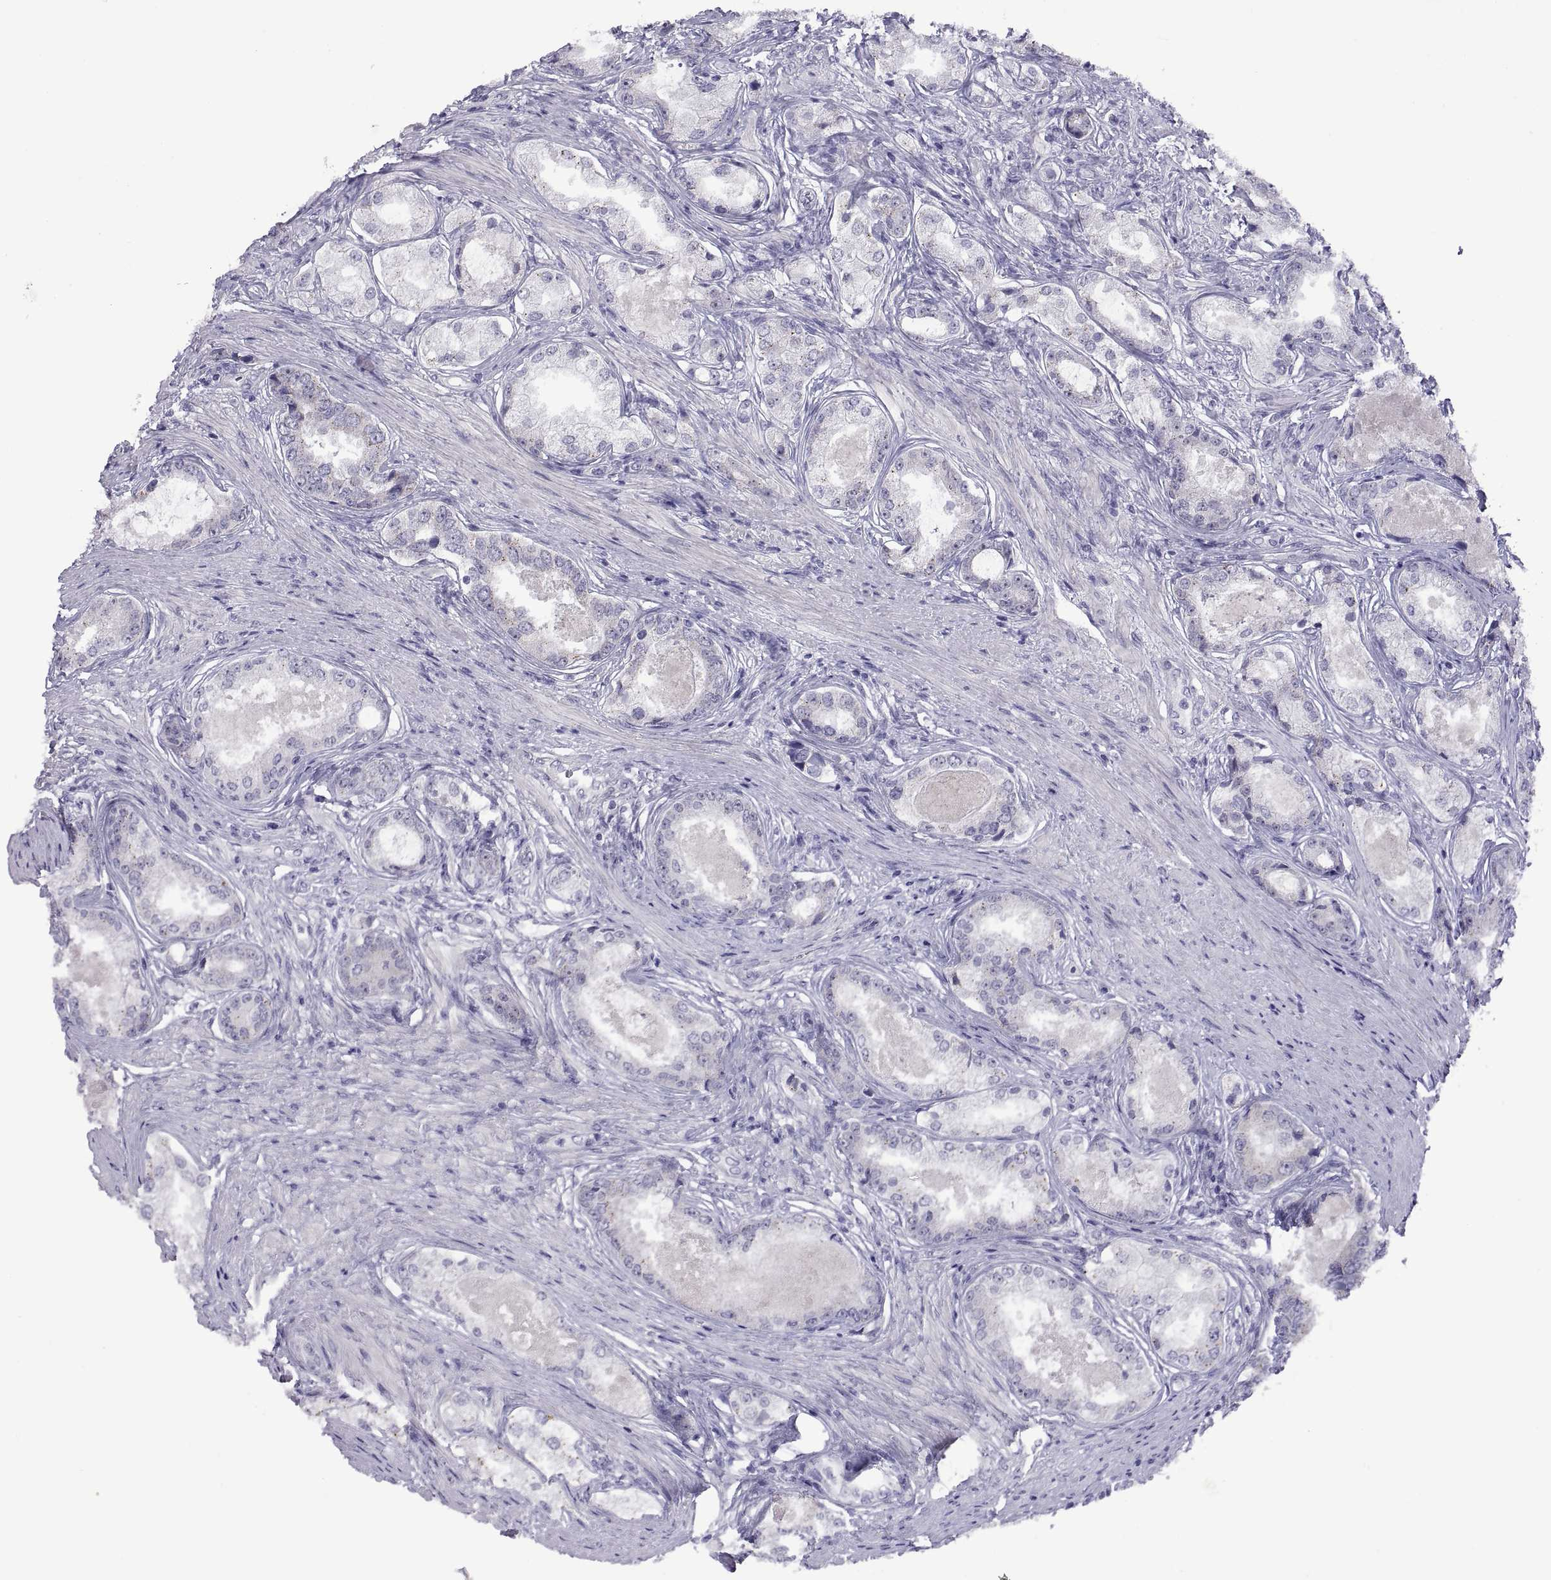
{"staining": {"intensity": "negative", "quantity": "none", "location": "none"}, "tissue": "prostate cancer", "cell_type": "Tumor cells", "image_type": "cancer", "snomed": [{"axis": "morphology", "description": "Adenocarcinoma, Low grade"}, {"axis": "topography", "description": "Prostate"}], "caption": "DAB immunohistochemical staining of prostate low-grade adenocarcinoma demonstrates no significant positivity in tumor cells.", "gene": "VSX2", "patient": {"sex": "male", "age": 68}}